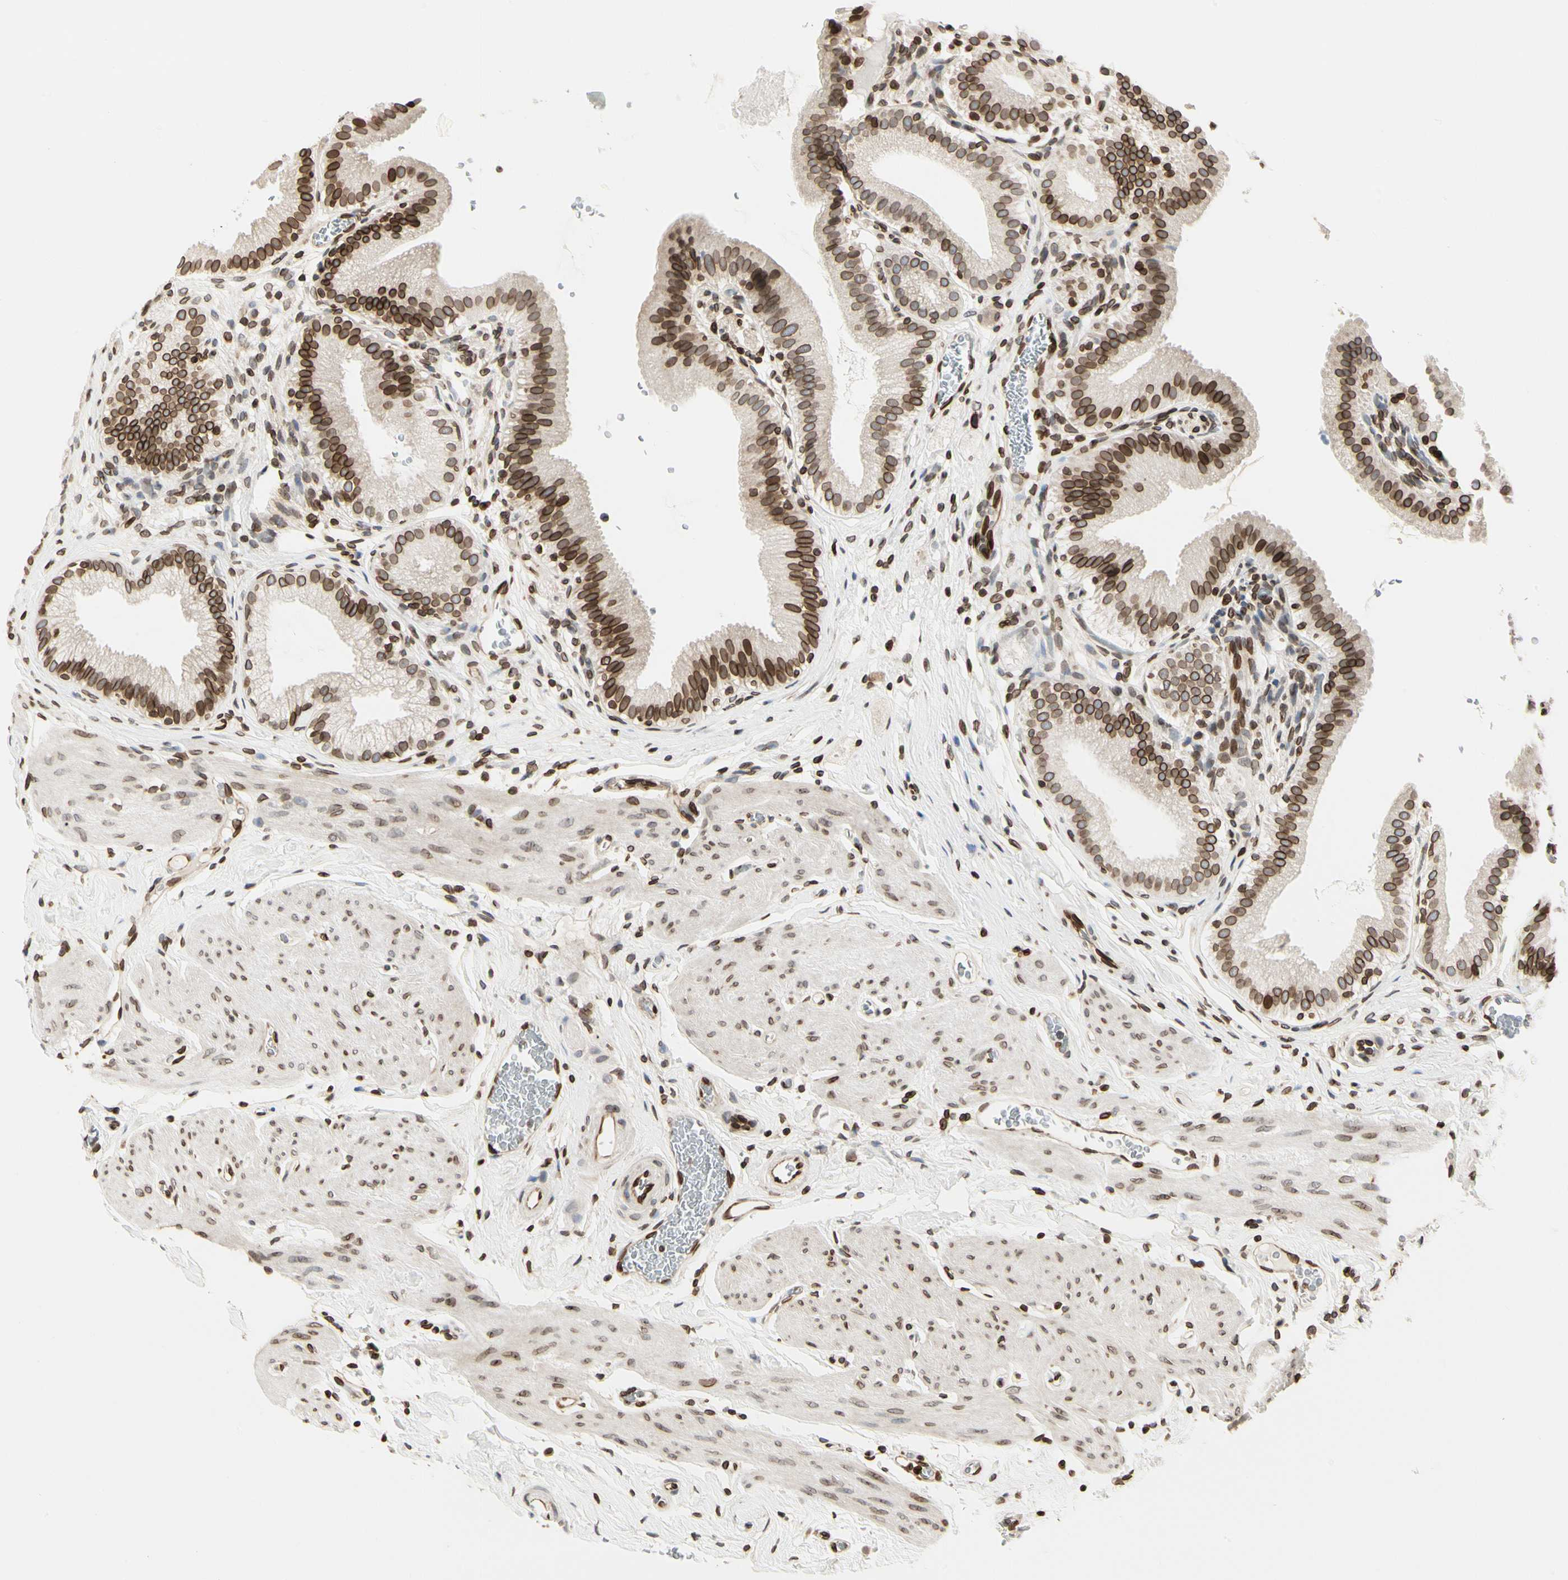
{"staining": {"intensity": "moderate", "quantity": ">75%", "location": "cytoplasmic/membranous,nuclear"}, "tissue": "gallbladder", "cell_type": "Glandular cells", "image_type": "normal", "snomed": [{"axis": "morphology", "description": "Normal tissue, NOS"}, {"axis": "topography", "description": "Gallbladder"}], "caption": "Protein expression by immunohistochemistry reveals moderate cytoplasmic/membranous,nuclear expression in about >75% of glandular cells in unremarkable gallbladder. (IHC, brightfield microscopy, high magnification).", "gene": "TMPO", "patient": {"sex": "male", "age": 54}}